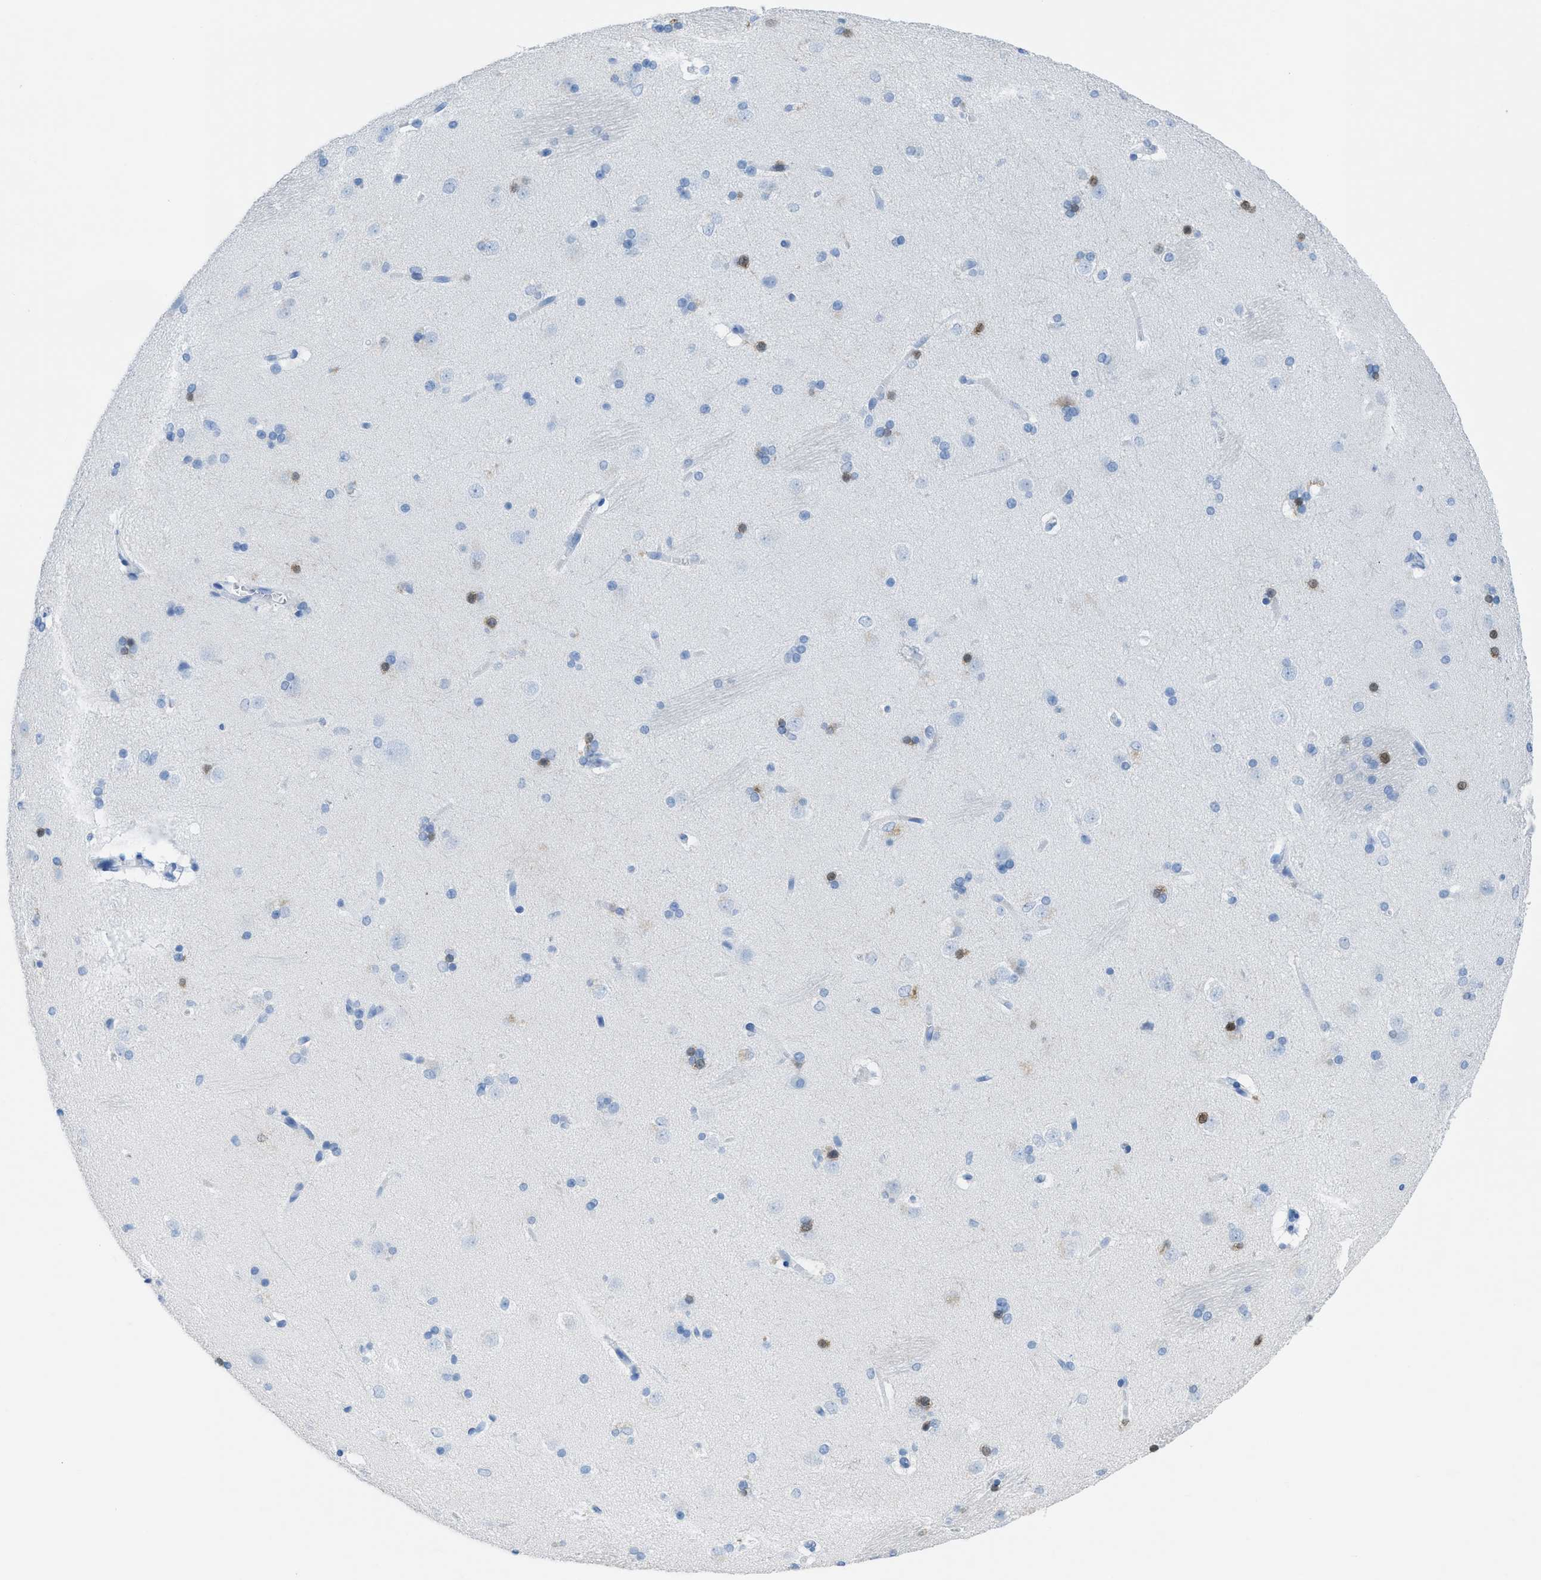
{"staining": {"intensity": "weak", "quantity": "<25%", "location": "nuclear"}, "tissue": "caudate", "cell_type": "Glial cells", "image_type": "normal", "snomed": [{"axis": "morphology", "description": "Normal tissue, NOS"}, {"axis": "topography", "description": "Lateral ventricle wall"}], "caption": "A high-resolution photomicrograph shows IHC staining of normal caudate, which displays no significant expression in glial cells.", "gene": "CDKN2A", "patient": {"sex": "female", "age": 19}}